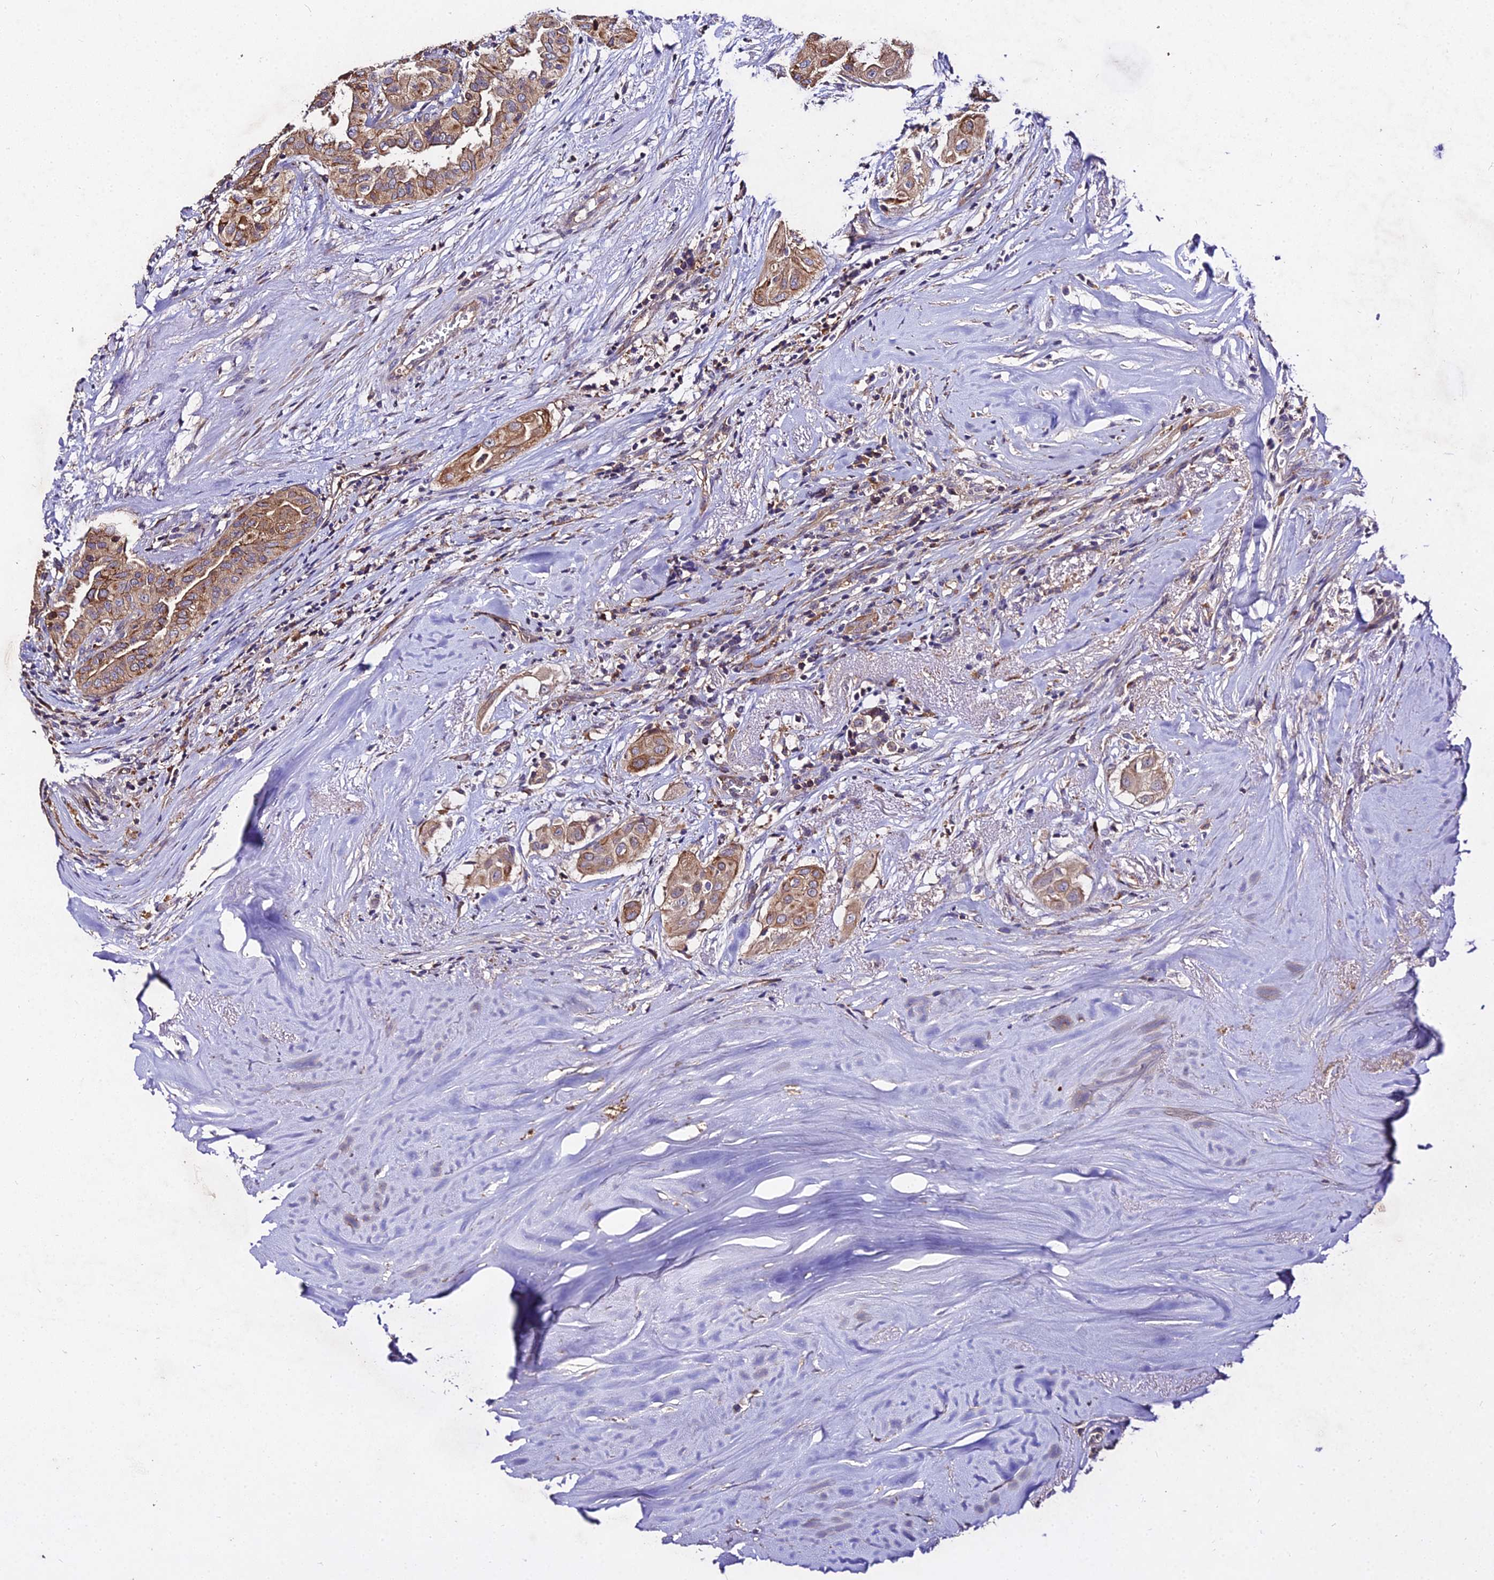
{"staining": {"intensity": "moderate", "quantity": ">75%", "location": "cytoplasmic/membranous"}, "tissue": "thyroid cancer", "cell_type": "Tumor cells", "image_type": "cancer", "snomed": [{"axis": "morphology", "description": "Papillary adenocarcinoma, NOS"}, {"axis": "topography", "description": "Thyroid gland"}], "caption": "DAB immunohistochemical staining of human thyroid cancer (papillary adenocarcinoma) demonstrates moderate cytoplasmic/membranous protein expression in approximately >75% of tumor cells.", "gene": "AP3M2", "patient": {"sex": "female", "age": 59}}